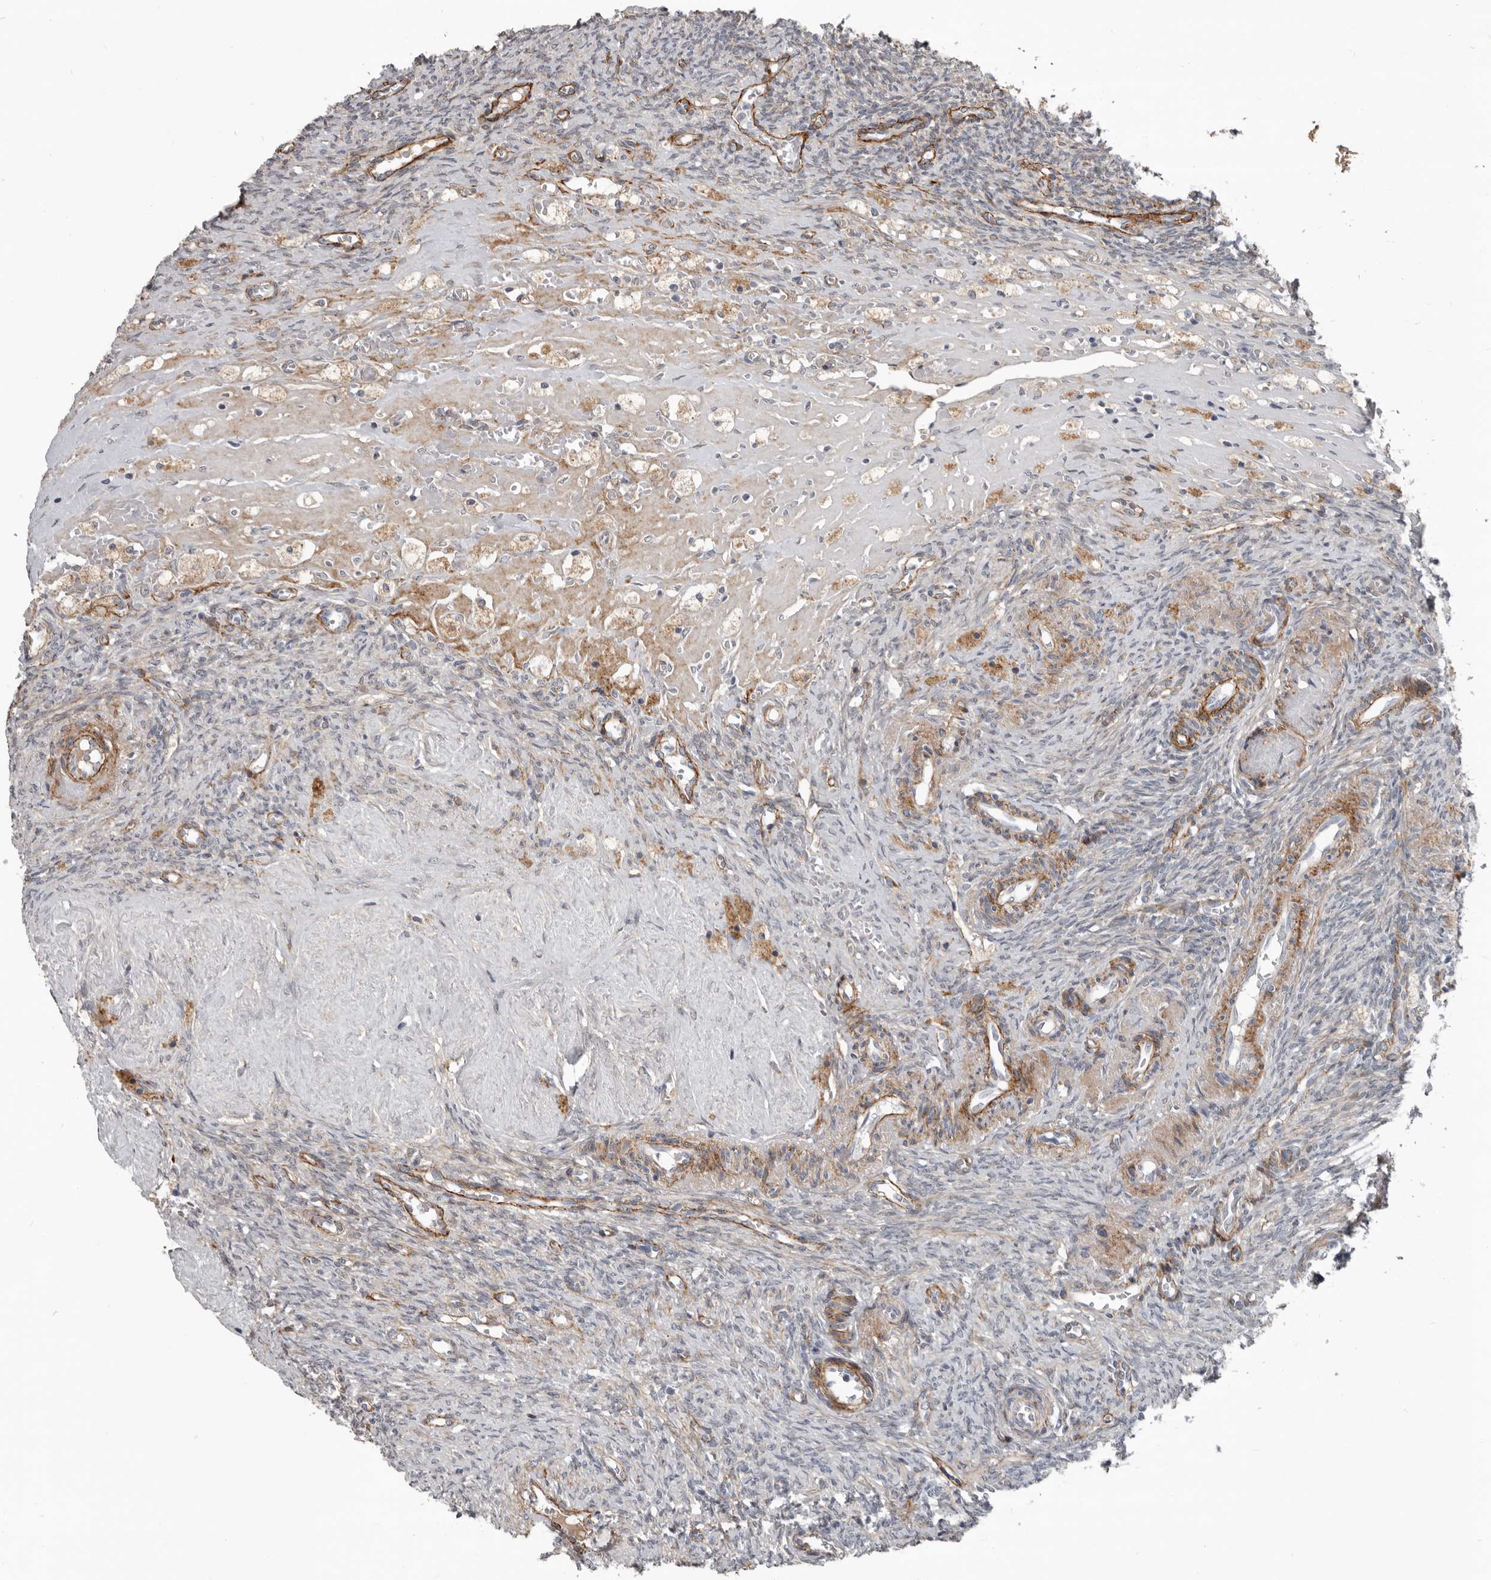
{"staining": {"intensity": "weak", "quantity": ">75%", "location": "cytoplasmic/membranous"}, "tissue": "ovary", "cell_type": "Follicle cells", "image_type": "normal", "snomed": [{"axis": "morphology", "description": "Normal tissue, NOS"}, {"axis": "topography", "description": "Ovary"}], "caption": "Protein staining by immunohistochemistry (IHC) demonstrates weak cytoplasmic/membranous staining in approximately >75% of follicle cells in benign ovary.", "gene": "C1orf216", "patient": {"sex": "female", "age": 41}}